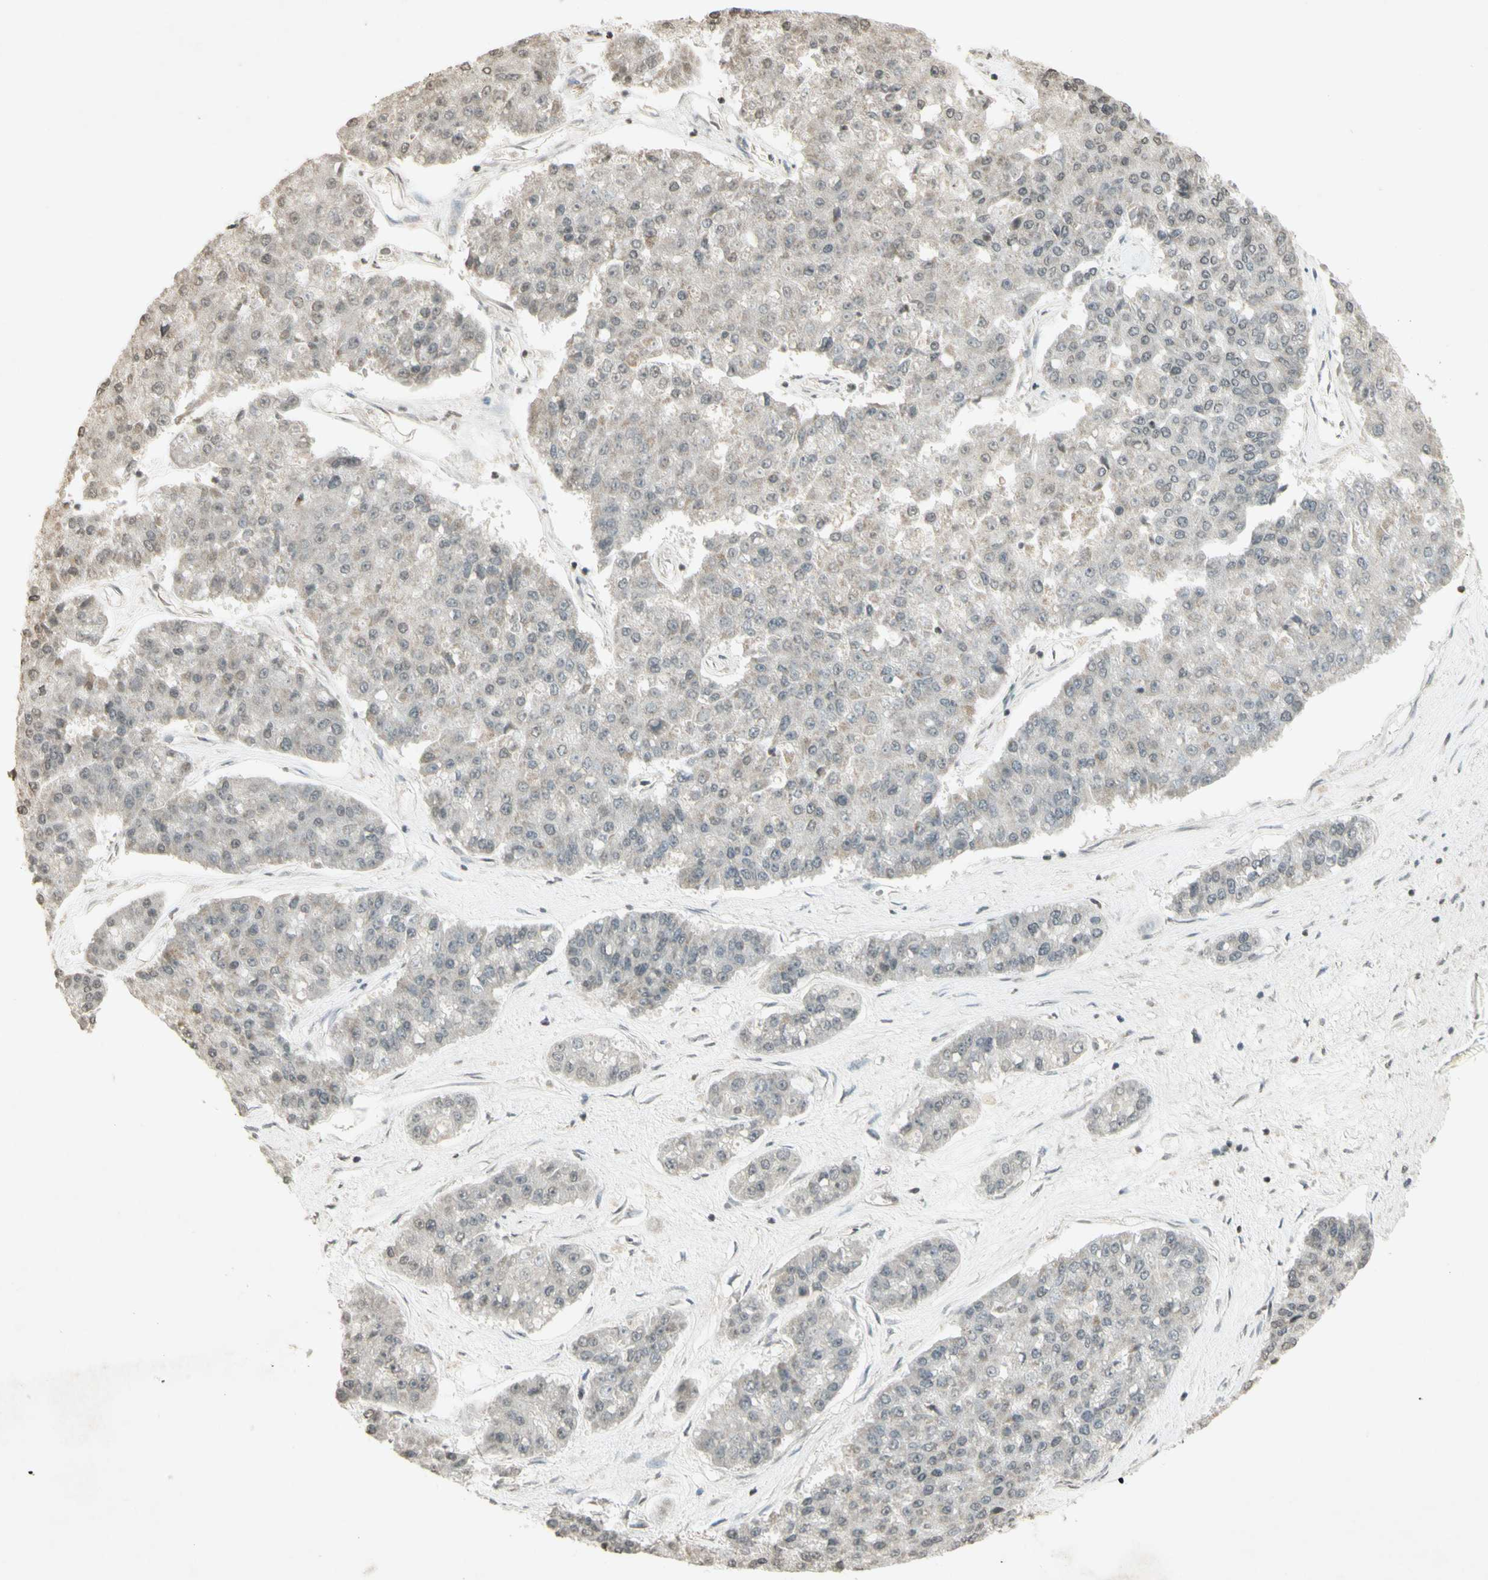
{"staining": {"intensity": "weak", "quantity": "<25%", "location": "cytoplasmic/membranous"}, "tissue": "pancreatic cancer", "cell_type": "Tumor cells", "image_type": "cancer", "snomed": [{"axis": "morphology", "description": "Adenocarcinoma, NOS"}, {"axis": "topography", "description": "Pancreas"}], "caption": "Immunohistochemistry (IHC) micrograph of pancreatic cancer (adenocarcinoma) stained for a protein (brown), which exhibits no staining in tumor cells.", "gene": "CCNI", "patient": {"sex": "male", "age": 50}}